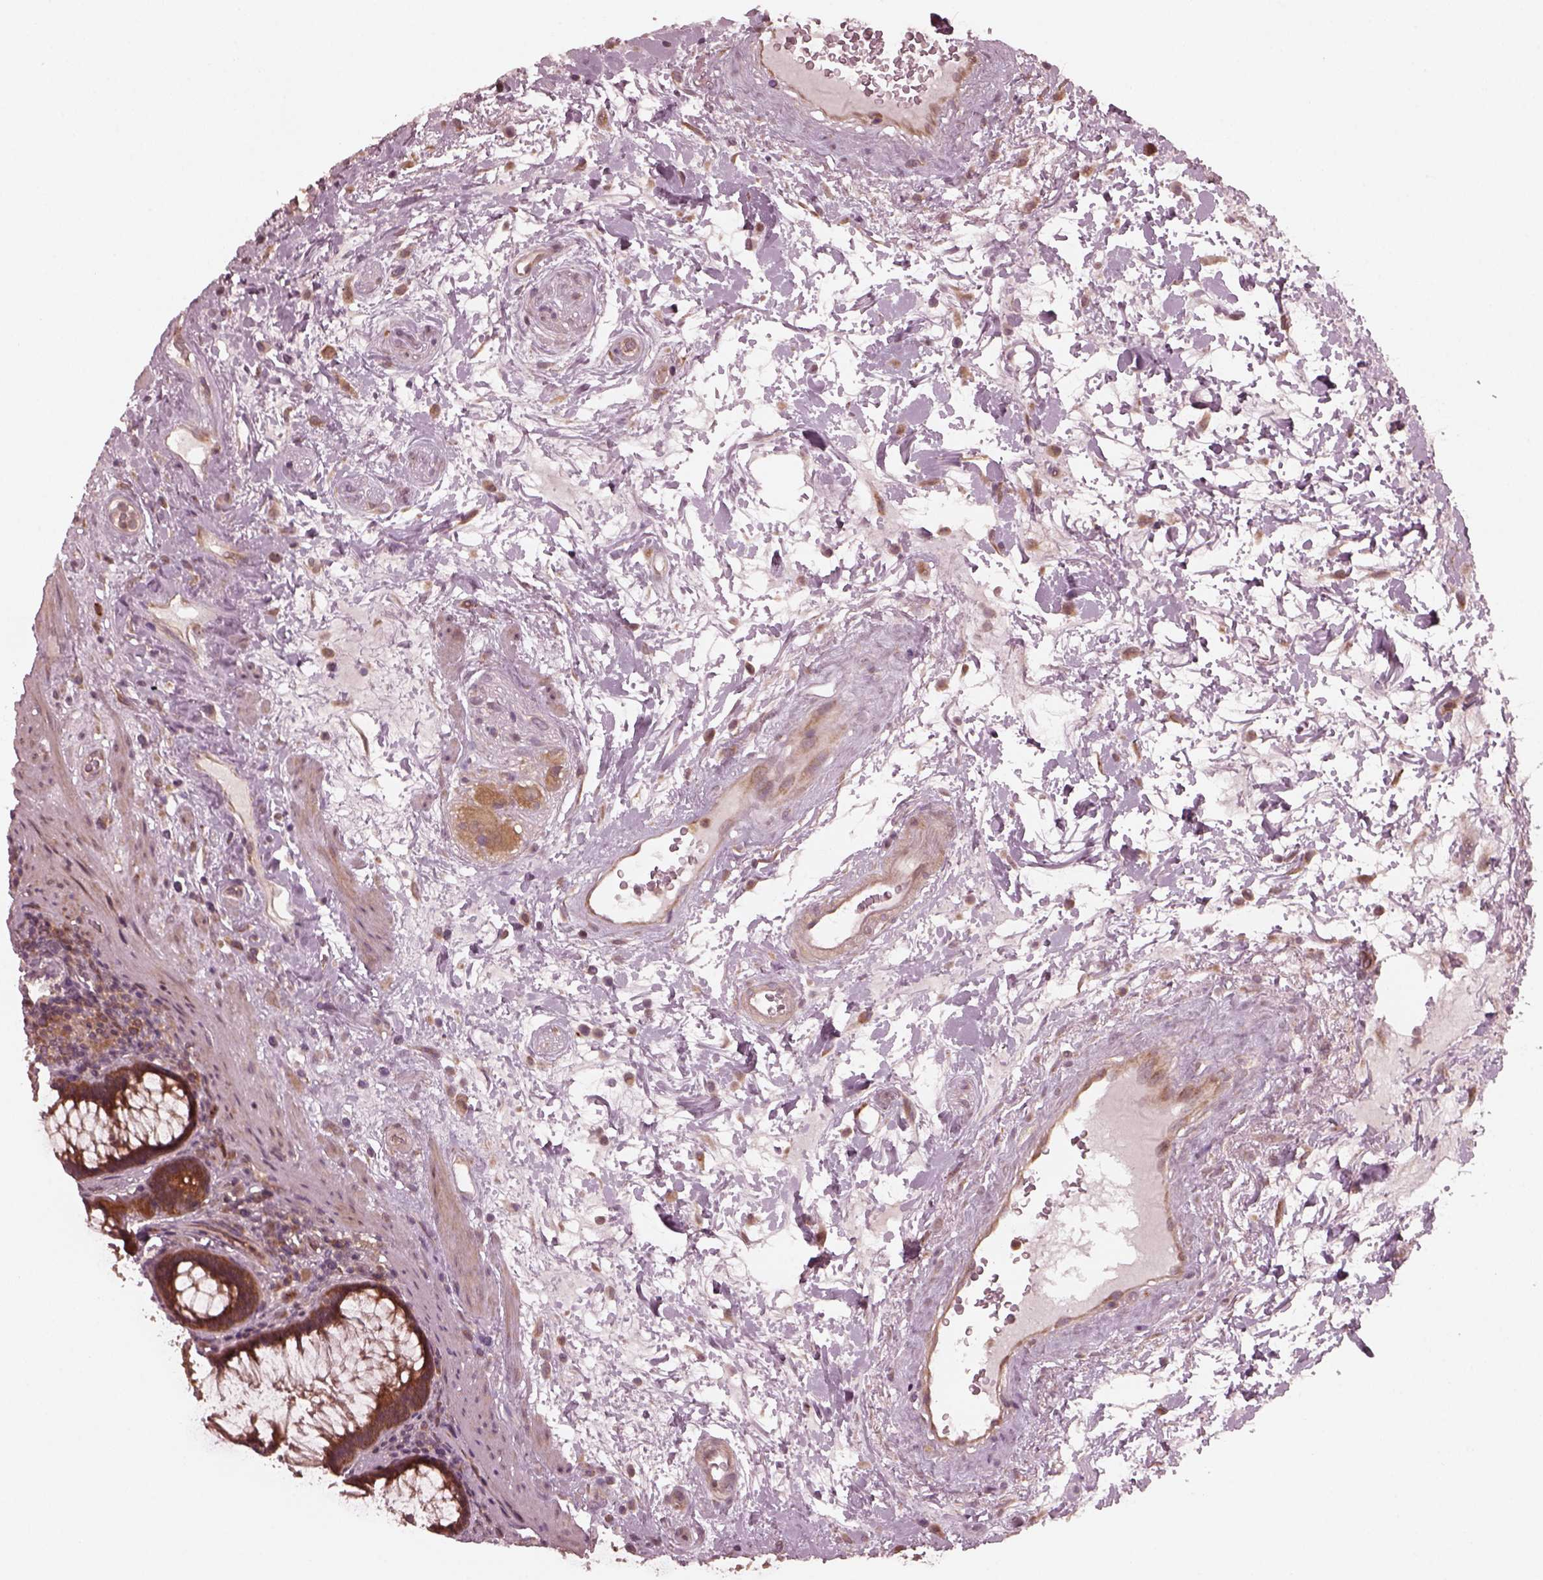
{"staining": {"intensity": "strong", "quantity": "25%-75%", "location": "cytoplasmic/membranous"}, "tissue": "rectum", "cell_type": "Glandular cells", "image_type": "normal", "snomed": [{"axis": "morphology", "description": "Normal tissue, NOS"}, {"axis": "topography", "description": "Rectum"}], "caption": "Immunohistochemical staining of unremarkable rectum displays strong cytoplasmic/membranous protein positivity in about 25%-75% of glandular cells.", "gene": "FAF2", "patient": {"sex": "male", "age": 72}}